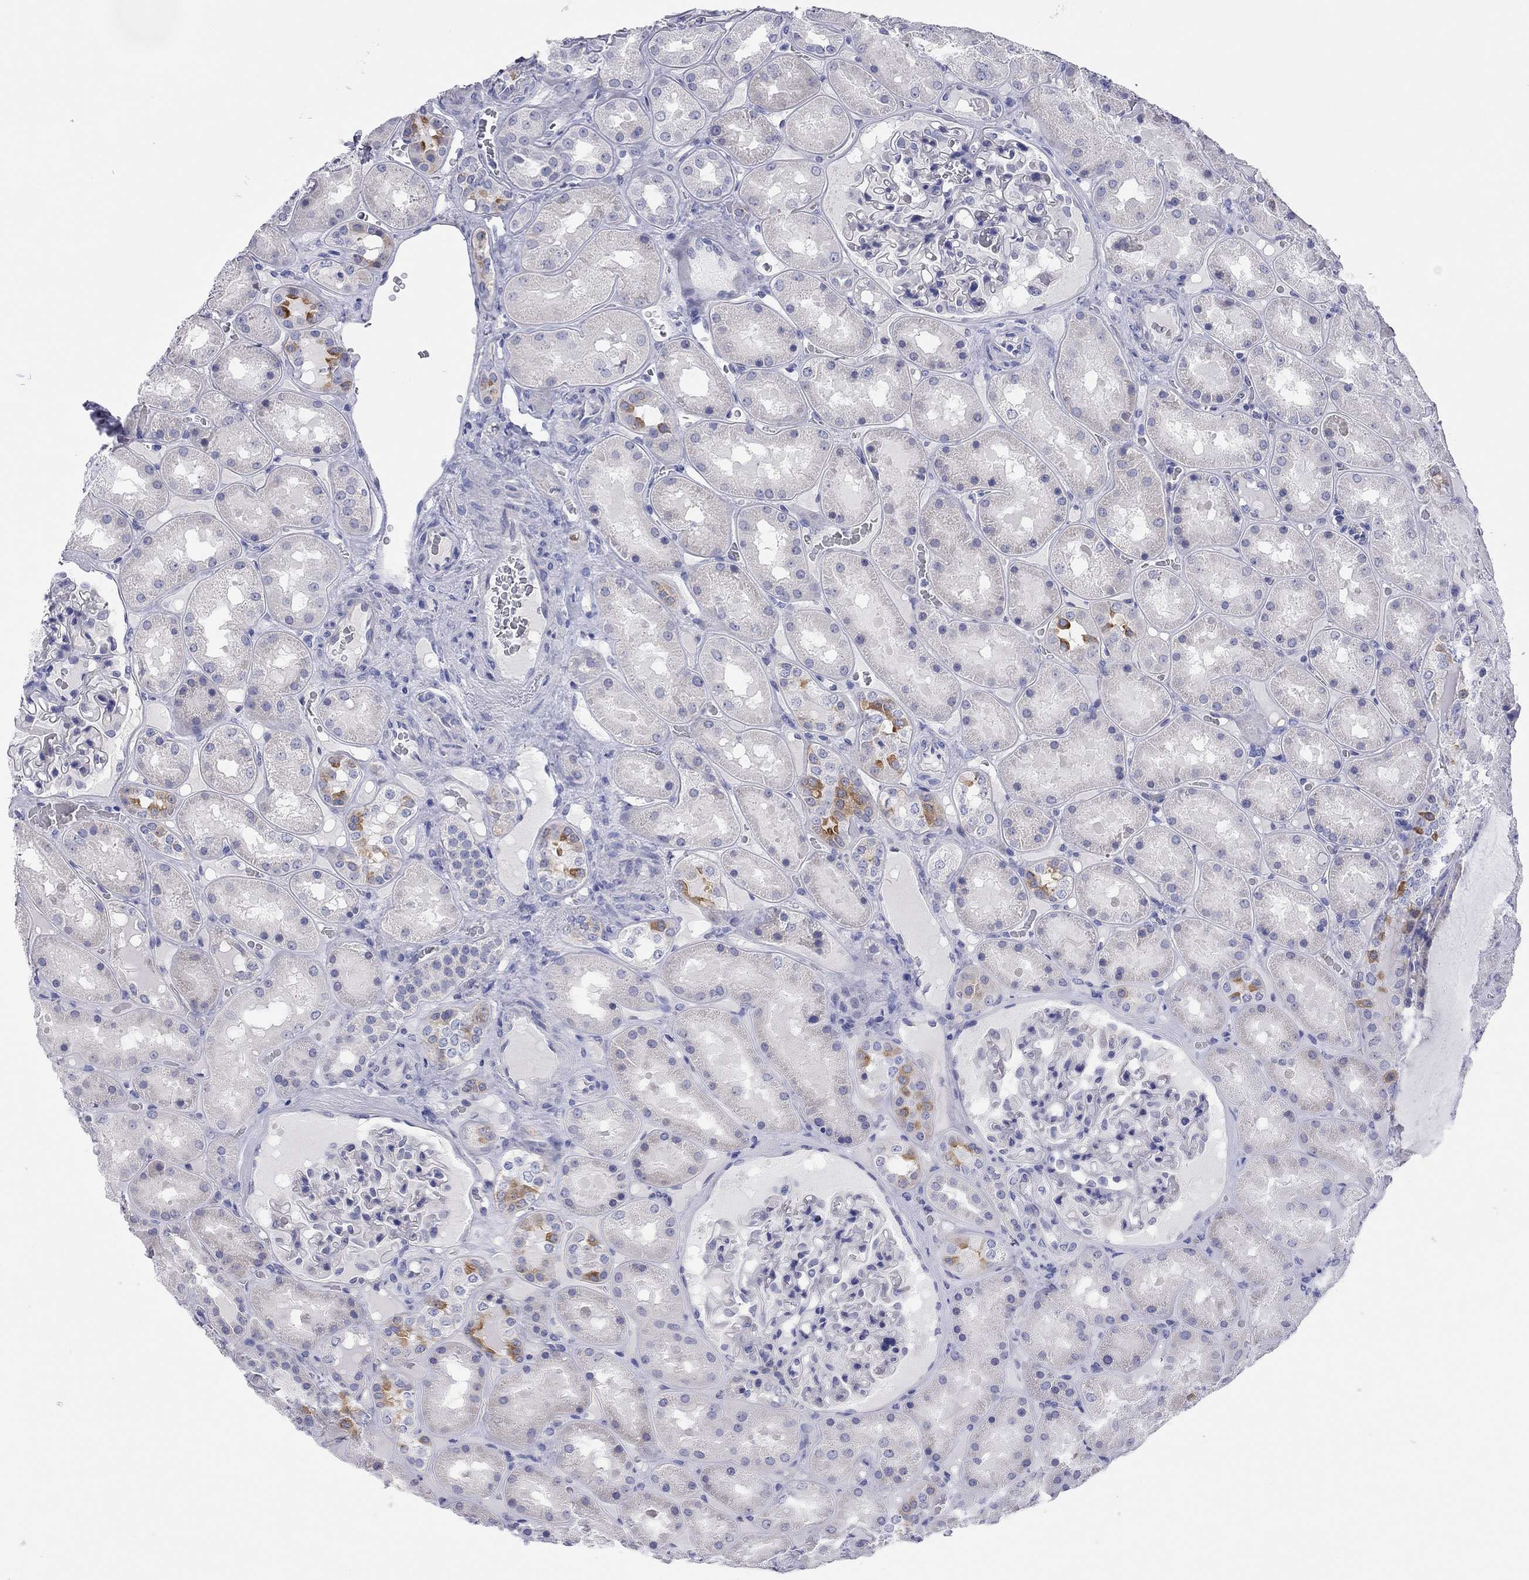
{"staining": {"intensity": "negative", "quantity": "none", "location": "none"}, "tissue": "kidney", "cell_type": "Cells in glomeruli", "image_type": "normal", "snomed": [{"axis": "morphology", "description": "Normal tissue, NOS"}, {"axis": "topography", "description": "Kidney"}], "caption": "DAB immunohistochemical staining of unremarkable kidney displays no significant staining in cells in glomeruli. Nuclei are stained in blue.", "gene": "ENSG00000269035", "patient": {"sex": "male", "age": 73}}